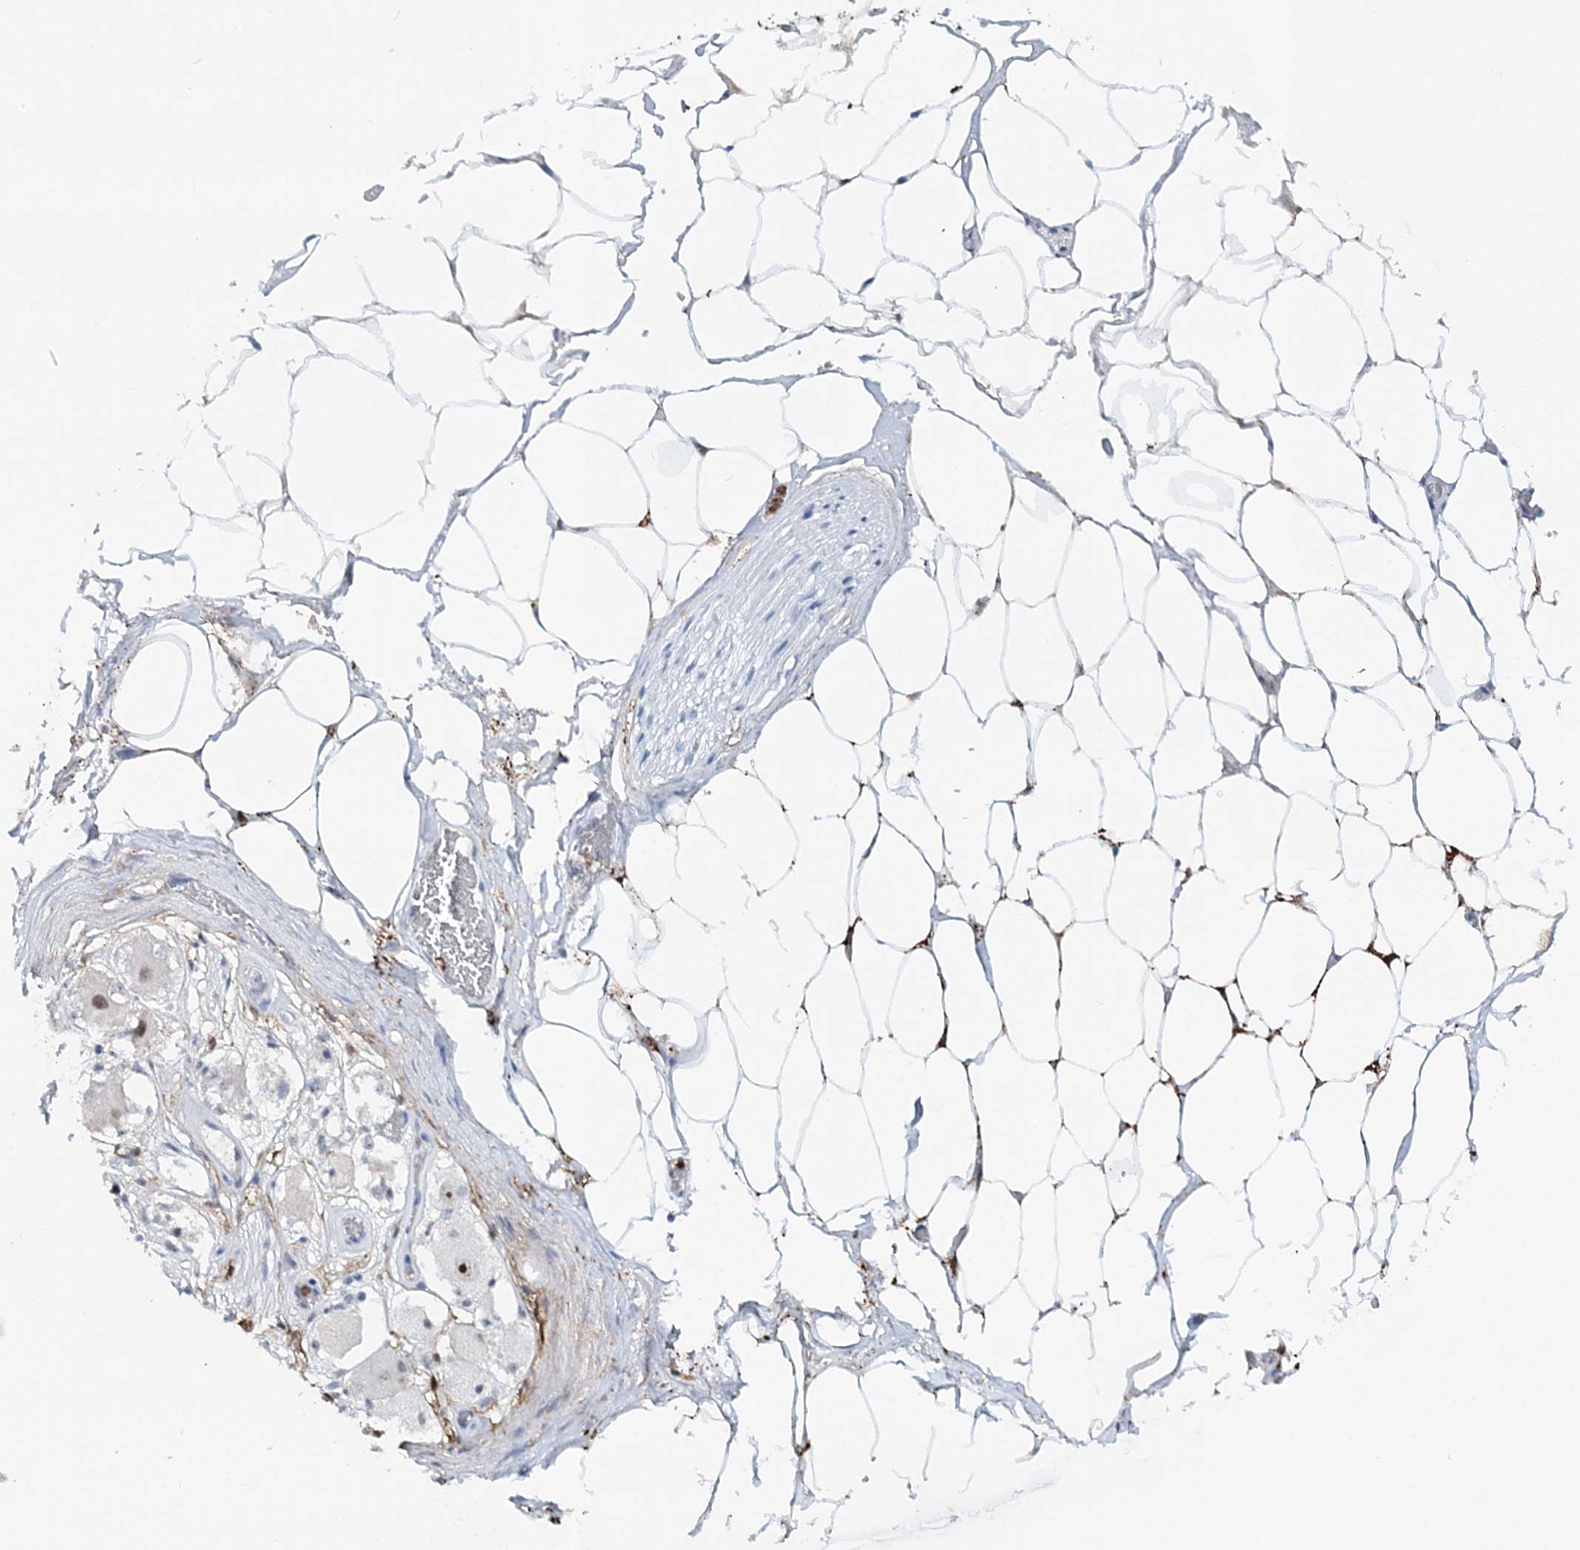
{"staining": {"intensity": "moderate", "quantity": "25%-75%", "location": "cytoplasmic/membranous"}, "tissue": "adipose tissue", "cell_type": "Adipocytes", "image_type": "normal", "snomed": [{"axis": "morphology", "description": "Normal tissue, NOS"}, {"axis": "morphology", "description": "Adenocarcinoma, Low grade"}, {"axis": "topography", "description": "Prostate"}, {"axis": "topography", "description": "Peripheral nerve tissue"}], "caption": "Adipose tissue stained for a protein (brown) reveals moderate cytoplasmic/membranous positive staining in approximately 25%-75% of adipocytes.", "gene": "ASCL4", "patient": {"sex": "male", "age": 63}}